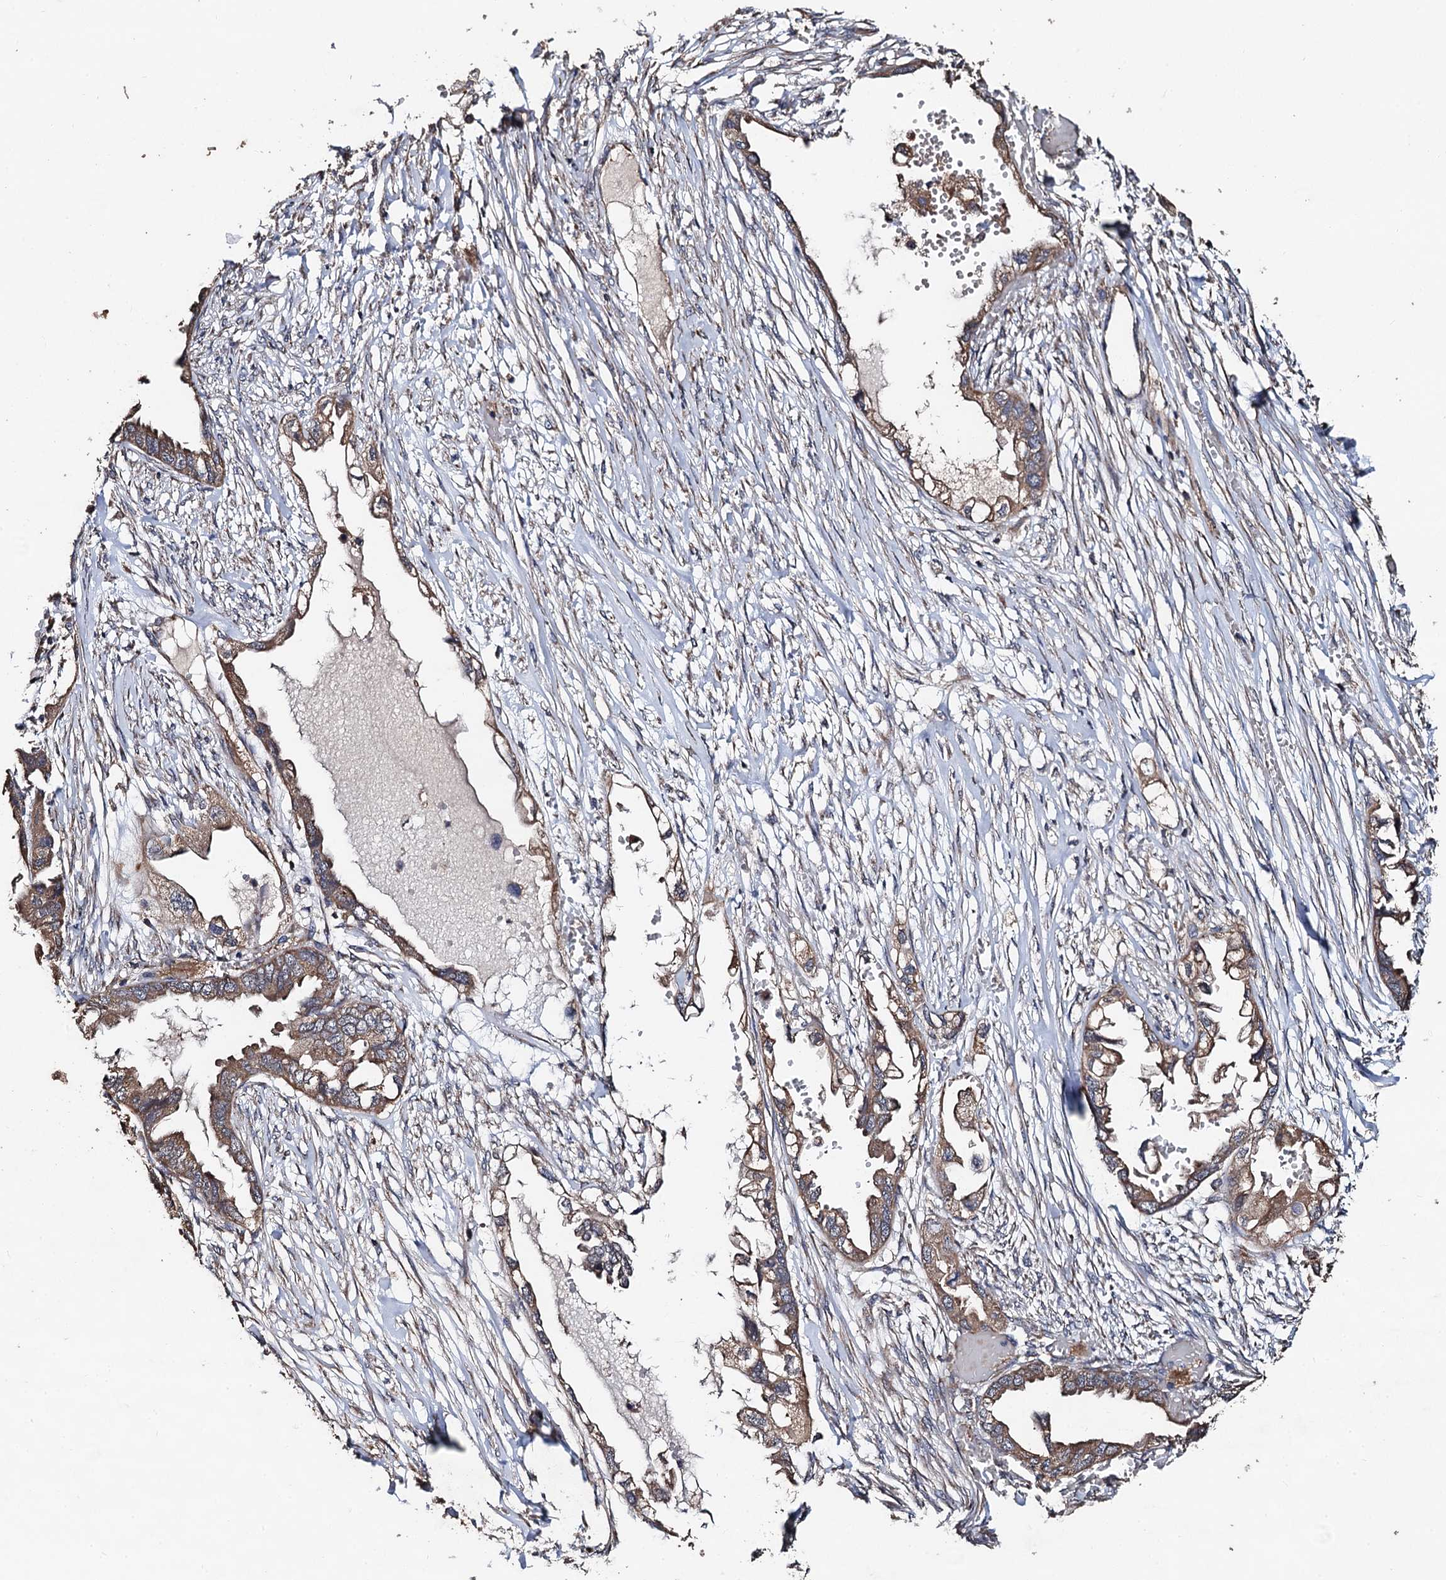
{"staining": {"intensity": "moderate", "quantity": ">75%", "location": "cytoplasmic/membranous"}, "tissue": "endometrial cancer", "cell_type": "Tumor cells", "image_type": "cancer", "snomed": [{"axis": "morphology", "description": "Adenocarcinoma, NOS"}, {"axis": "morphology", "description": "Adenocarcinoma, metastatic, NOS"}, {"axis": "topography", "description": "Adipose tissue"}, {"axis": "topography", "description": "Endometrium"}], "caption": "Adenocarcinoma (endometrial) stained for a protein demonstrates moderate cytoplasmic/membranous positivity in tumor cells.", "gene": "PPTC7", "patient": {"sex": "female", "age": 67}}